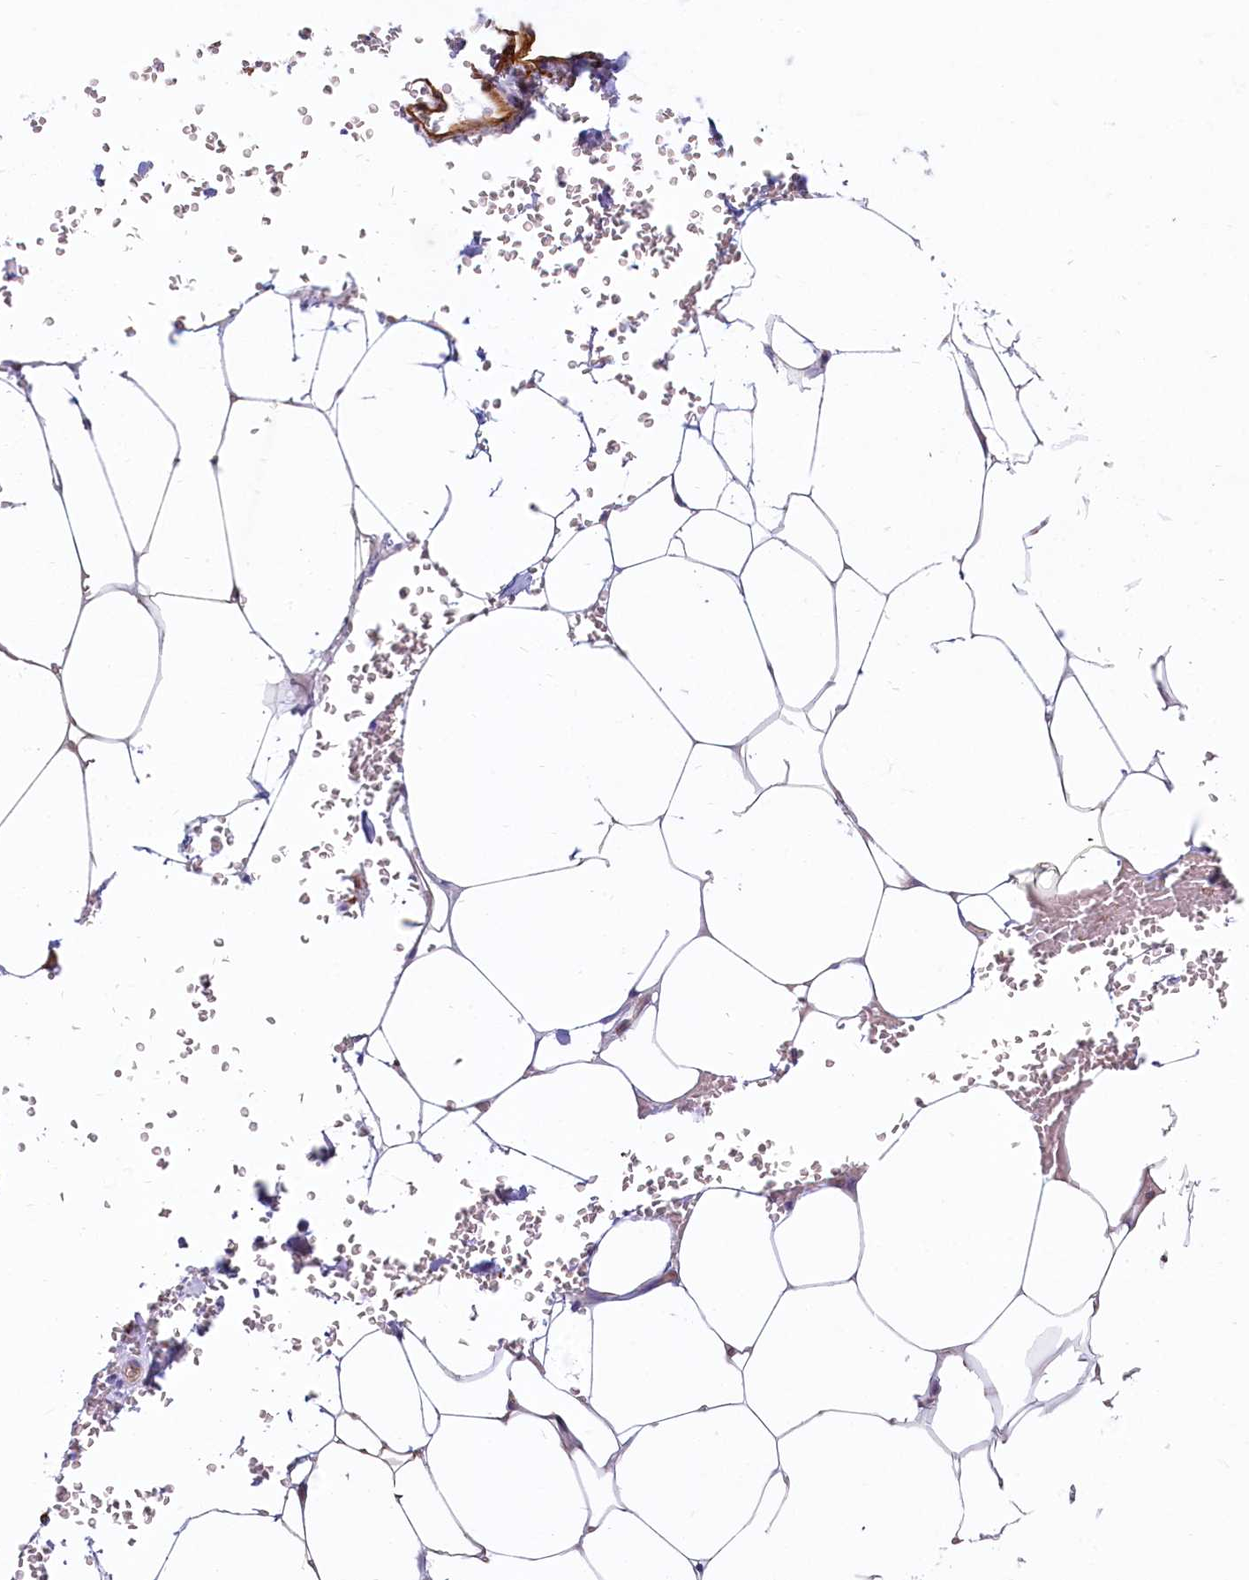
{"staining": {"intensity": "negative", "quantity": "none", "location": "none"}, "tissue": "adipose tissue", "cell_type": "Adipocytes", "image_type": "normal", "snomed": [{"axis": "morphology", "description": "Normal tissue, NOS"}, {"axis": "topography", "description": "Gallbladder"}, {"axis": "topography", "description": "Peripheral nerve tissue"}], "caption": "The IHC micrograph has no significant expression in adipocytes of adipose tissue. (DAB IHC visualized using brightfield microscopy, high magnification).", "gene": "LMOD3", "patient": {"sex": "male", "age": 38}}